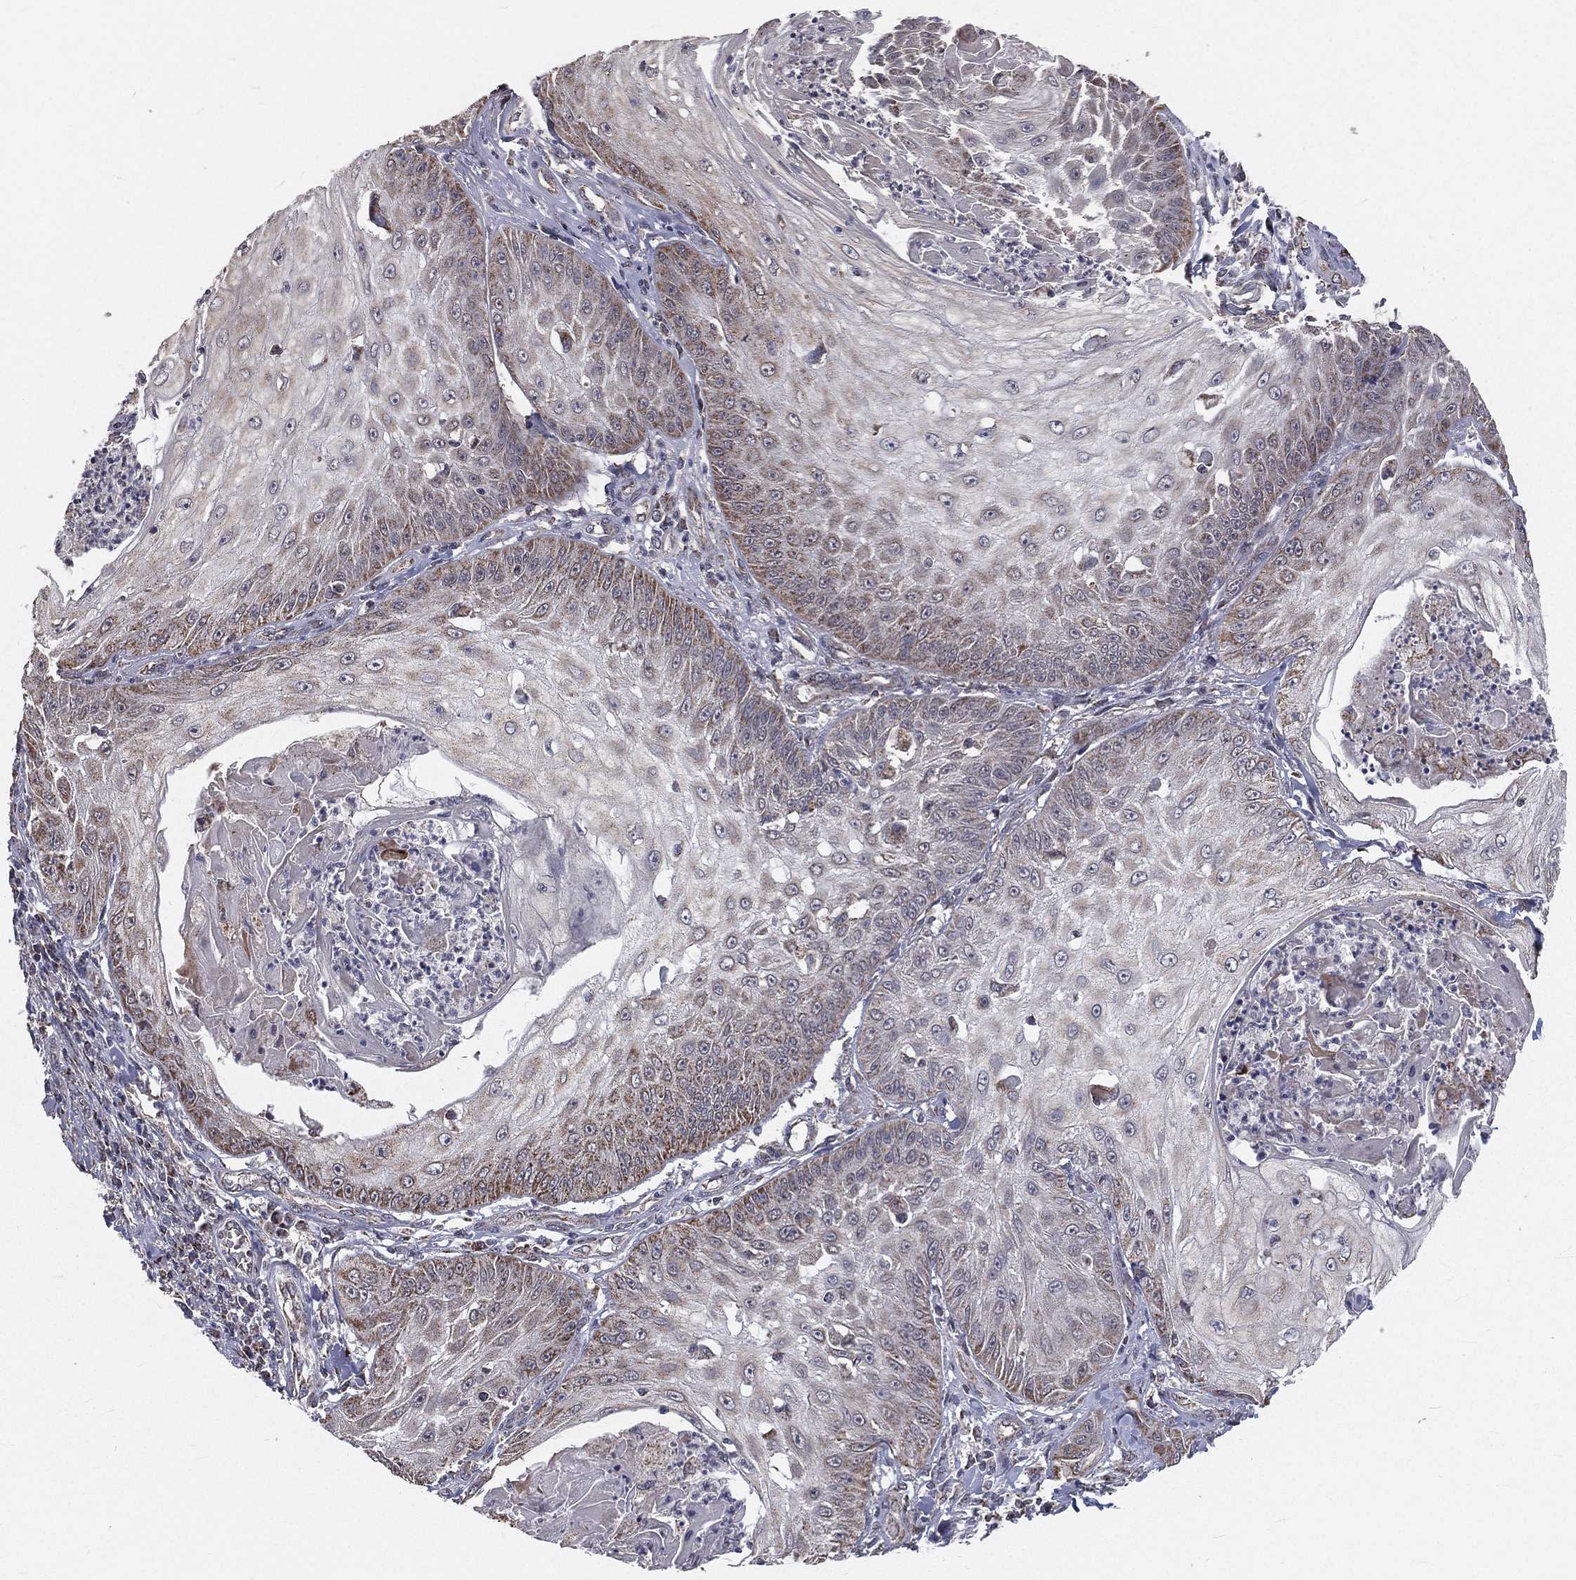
{"staining": {"intensity": "weak", "quantity": "<25%", "location": "cytoplasmic/membranous"}, "tissue": "skin cancer", "cell_type": "Tumor cells", "image_type": "cancer", "snomed": [{"axis": "morphology", "description": "Squamous cell carcinoma, NOS"}, {"axis": "topography", "description": "Skin"}], "caption": "Human skin cancer stained for a protein using immunohistochemistry reveals no expression in tumor cells.", "gene": "MRPL46", "patient": {"sex": "male", "age": 70}}